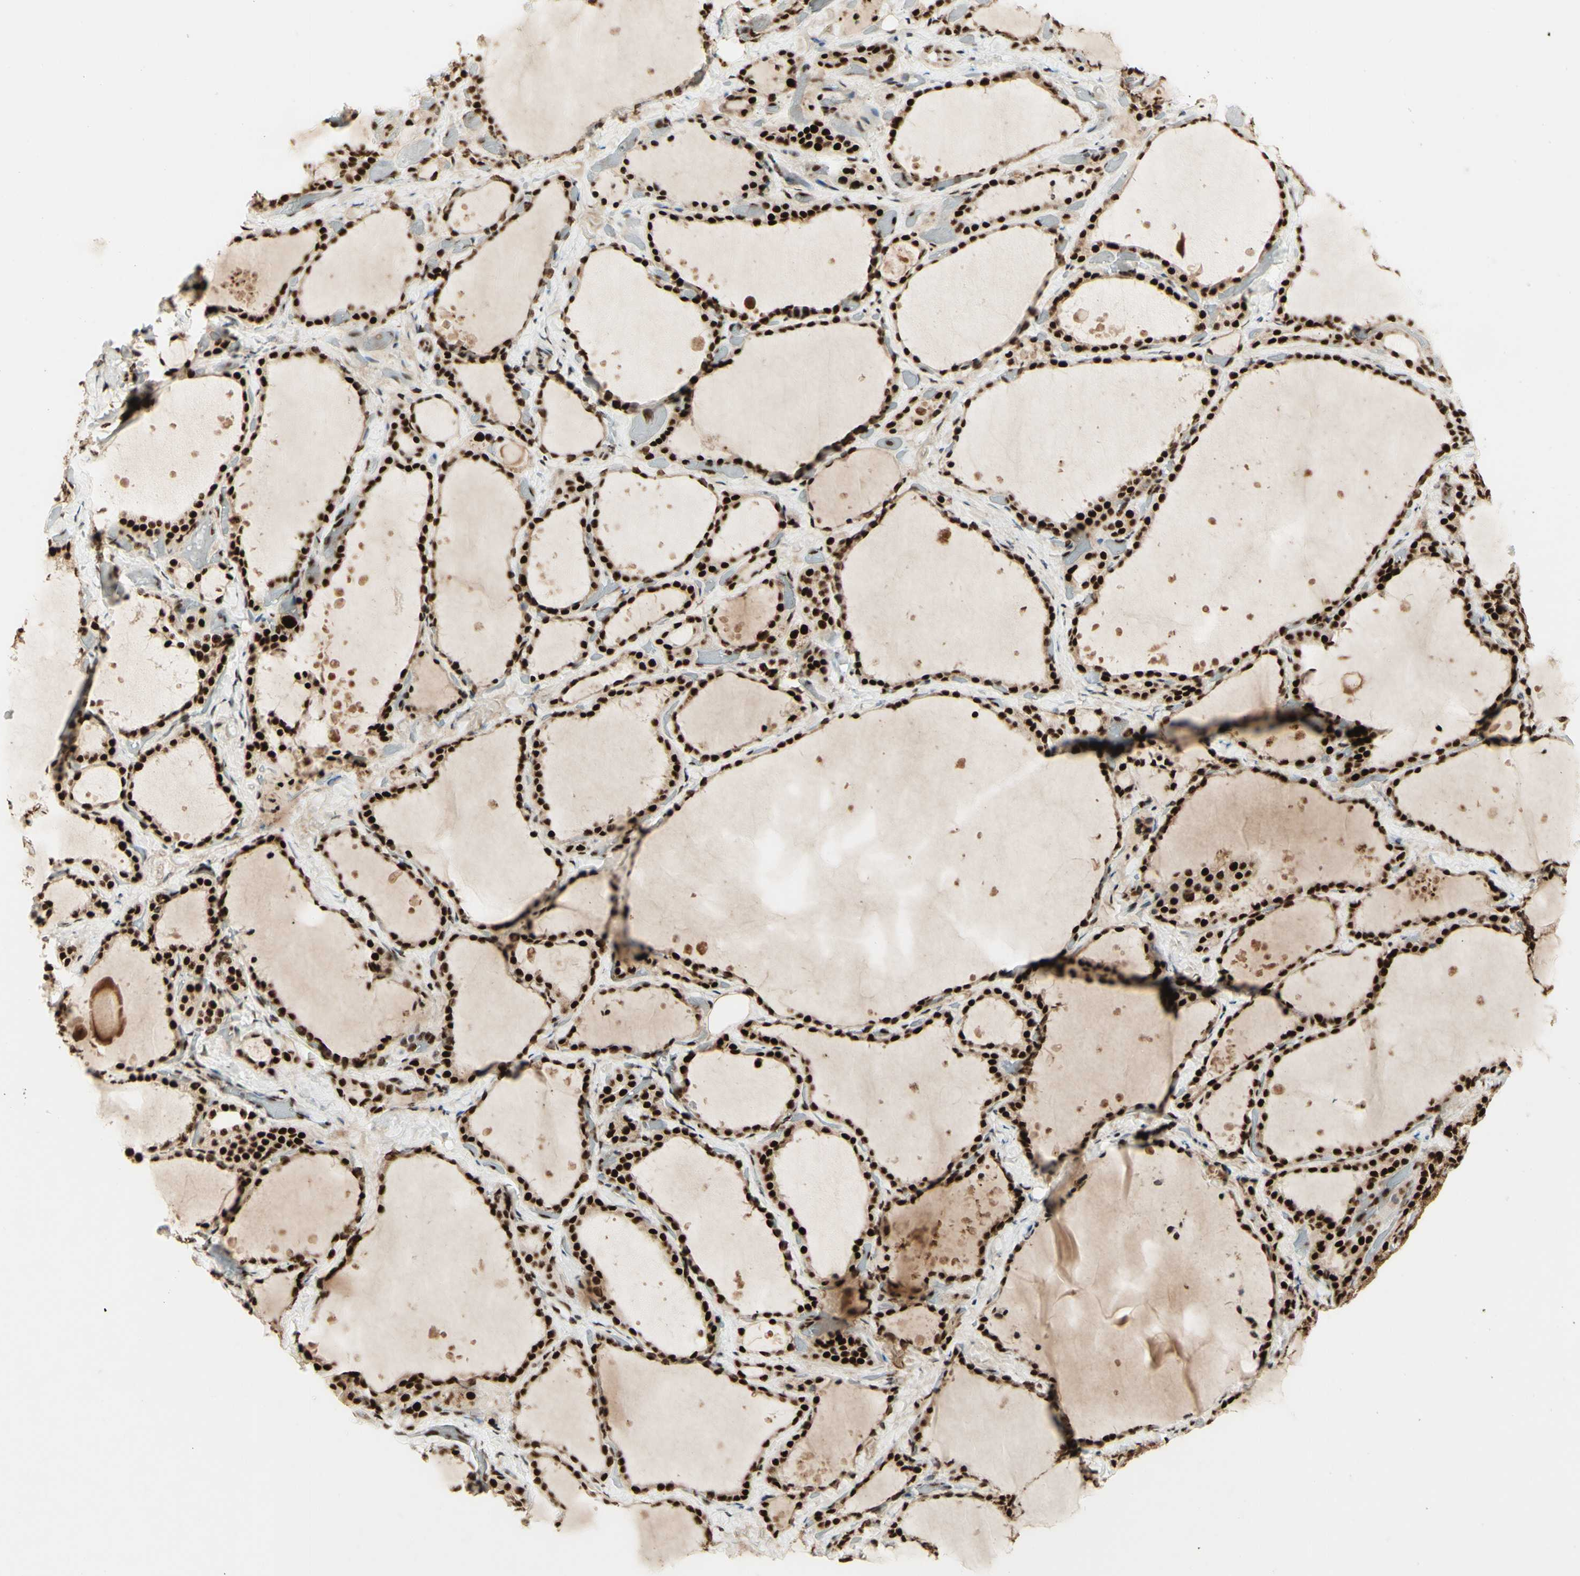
{"staining": {"intensity": "strong", "quantity": ">75%", "location": "cytoplasmic/membranous,nuclear"}, "tissue": "thyroid gland", "cell_type": "Glandular cells", "image_type": "normal", "snomed": [{"axis": "morphology", "description": "Normal tissue, NOS"}, {"axis": "topography", "description": "Thyroid gland"}], "caption": "High-magnification brightfield microscopy of benign thyroid gland stained with DAB (brown) and counterstained with hematoxylin (blue). glandular cells exhibit strong cytoplasmic/membranous,nuclear staining is appreciated in about>75% of cells.", "gene": "DHX9", "patient": {"sex": "female", "age": 44}}